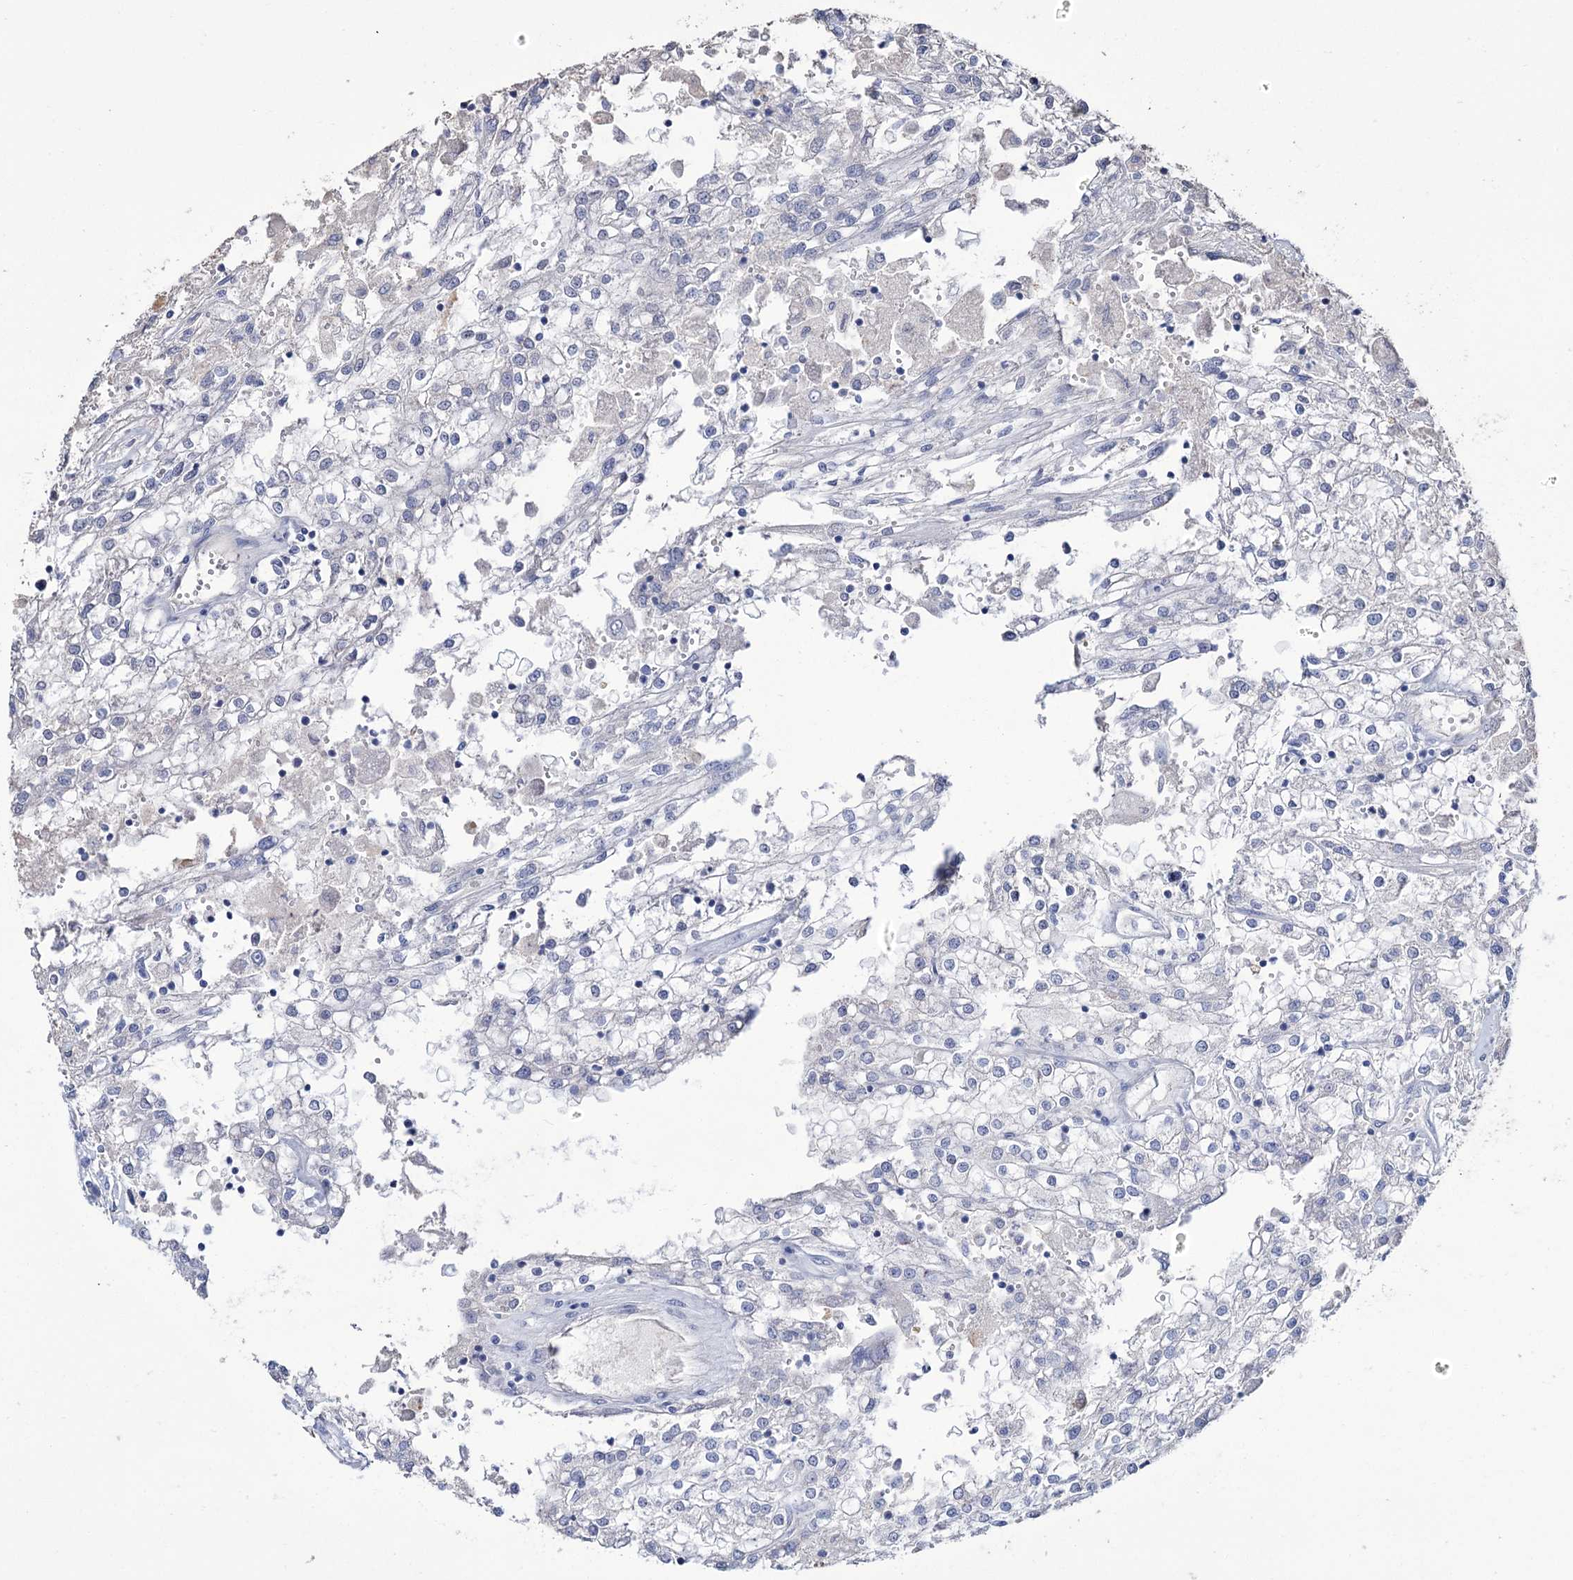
{"staining": {"intensity": "negative", "quantity": "none", "location": "none"}, "tissue": "renal cancer", "cell_type": "Tumor cells", "image_type": "cancer", "snomed": [{"axis": "morphology", "description": "Adenocarcinoma, NOS"}, {"axis": "topography", "description": "Kidney"}], "caption": "Immunohistochemical staining of renal cancer (adenocarcinoma) shows no significant expression in tumor cells.", "gene": "EPB41L5", "patient": {"sex": "female", "age": 52}}